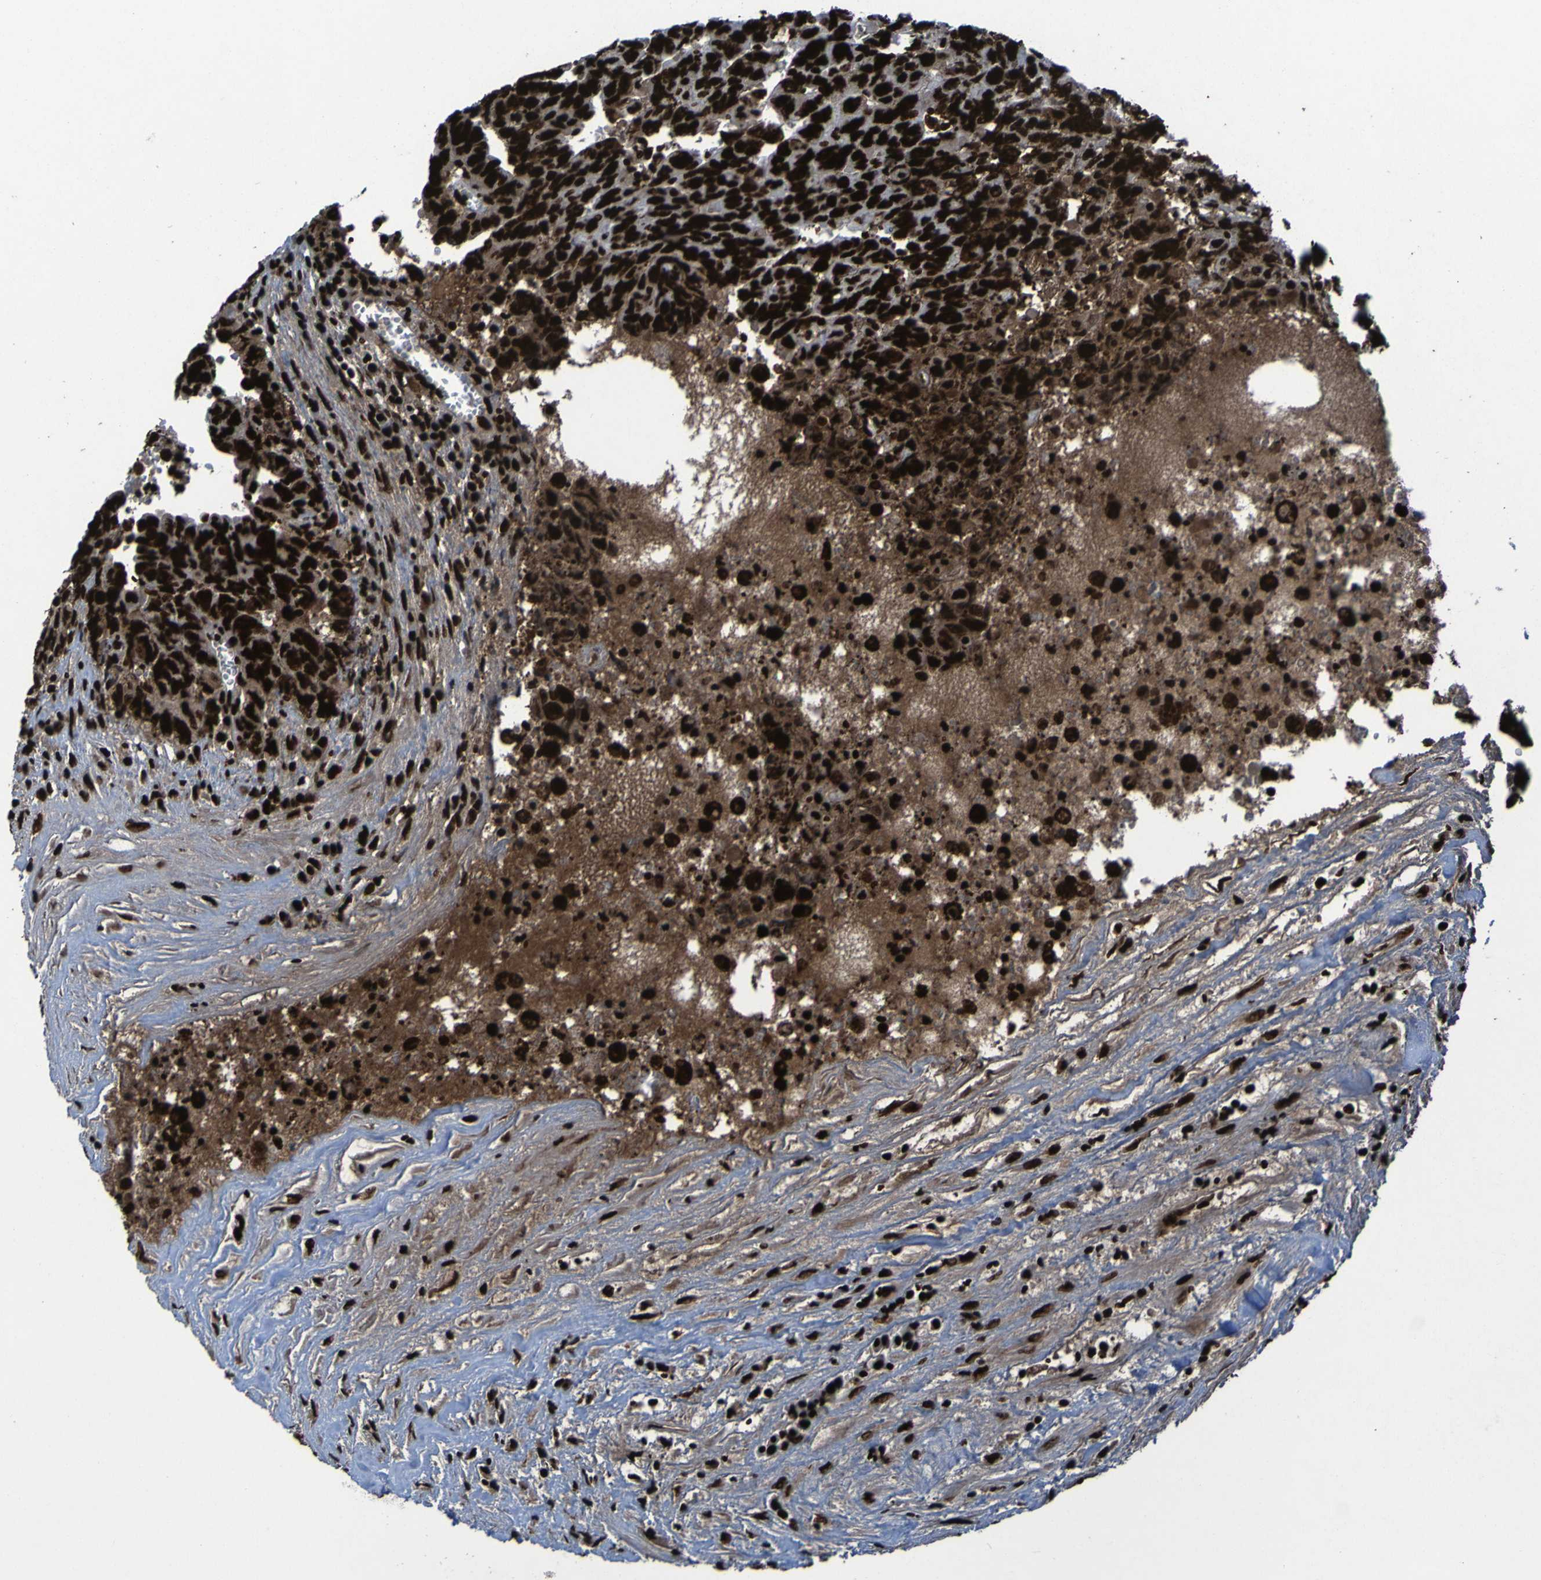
{"staining": {"intensity": "strong", "quantity": ">75%", "location": "nuclear"}, "tissue": "testis cancer", "cell_type": "Tumor cells", "image_type": "cancer", "snomed": [{"axis": "morphology", "description": "Carcinoma, Embryonal, NOS"}, {"axis": "topography", "description": "Testis"}], "caption": "Immunohistochemical staining of human embryonal carcinoma (testis) displays high levels of strong nuclear protein staining in approximately >75% of tumor cells. Ihc stains the protein in brown and the nuclei are stained blue.", "gene": "NPM1", "patient": {"sex": "male", "age": 28}}